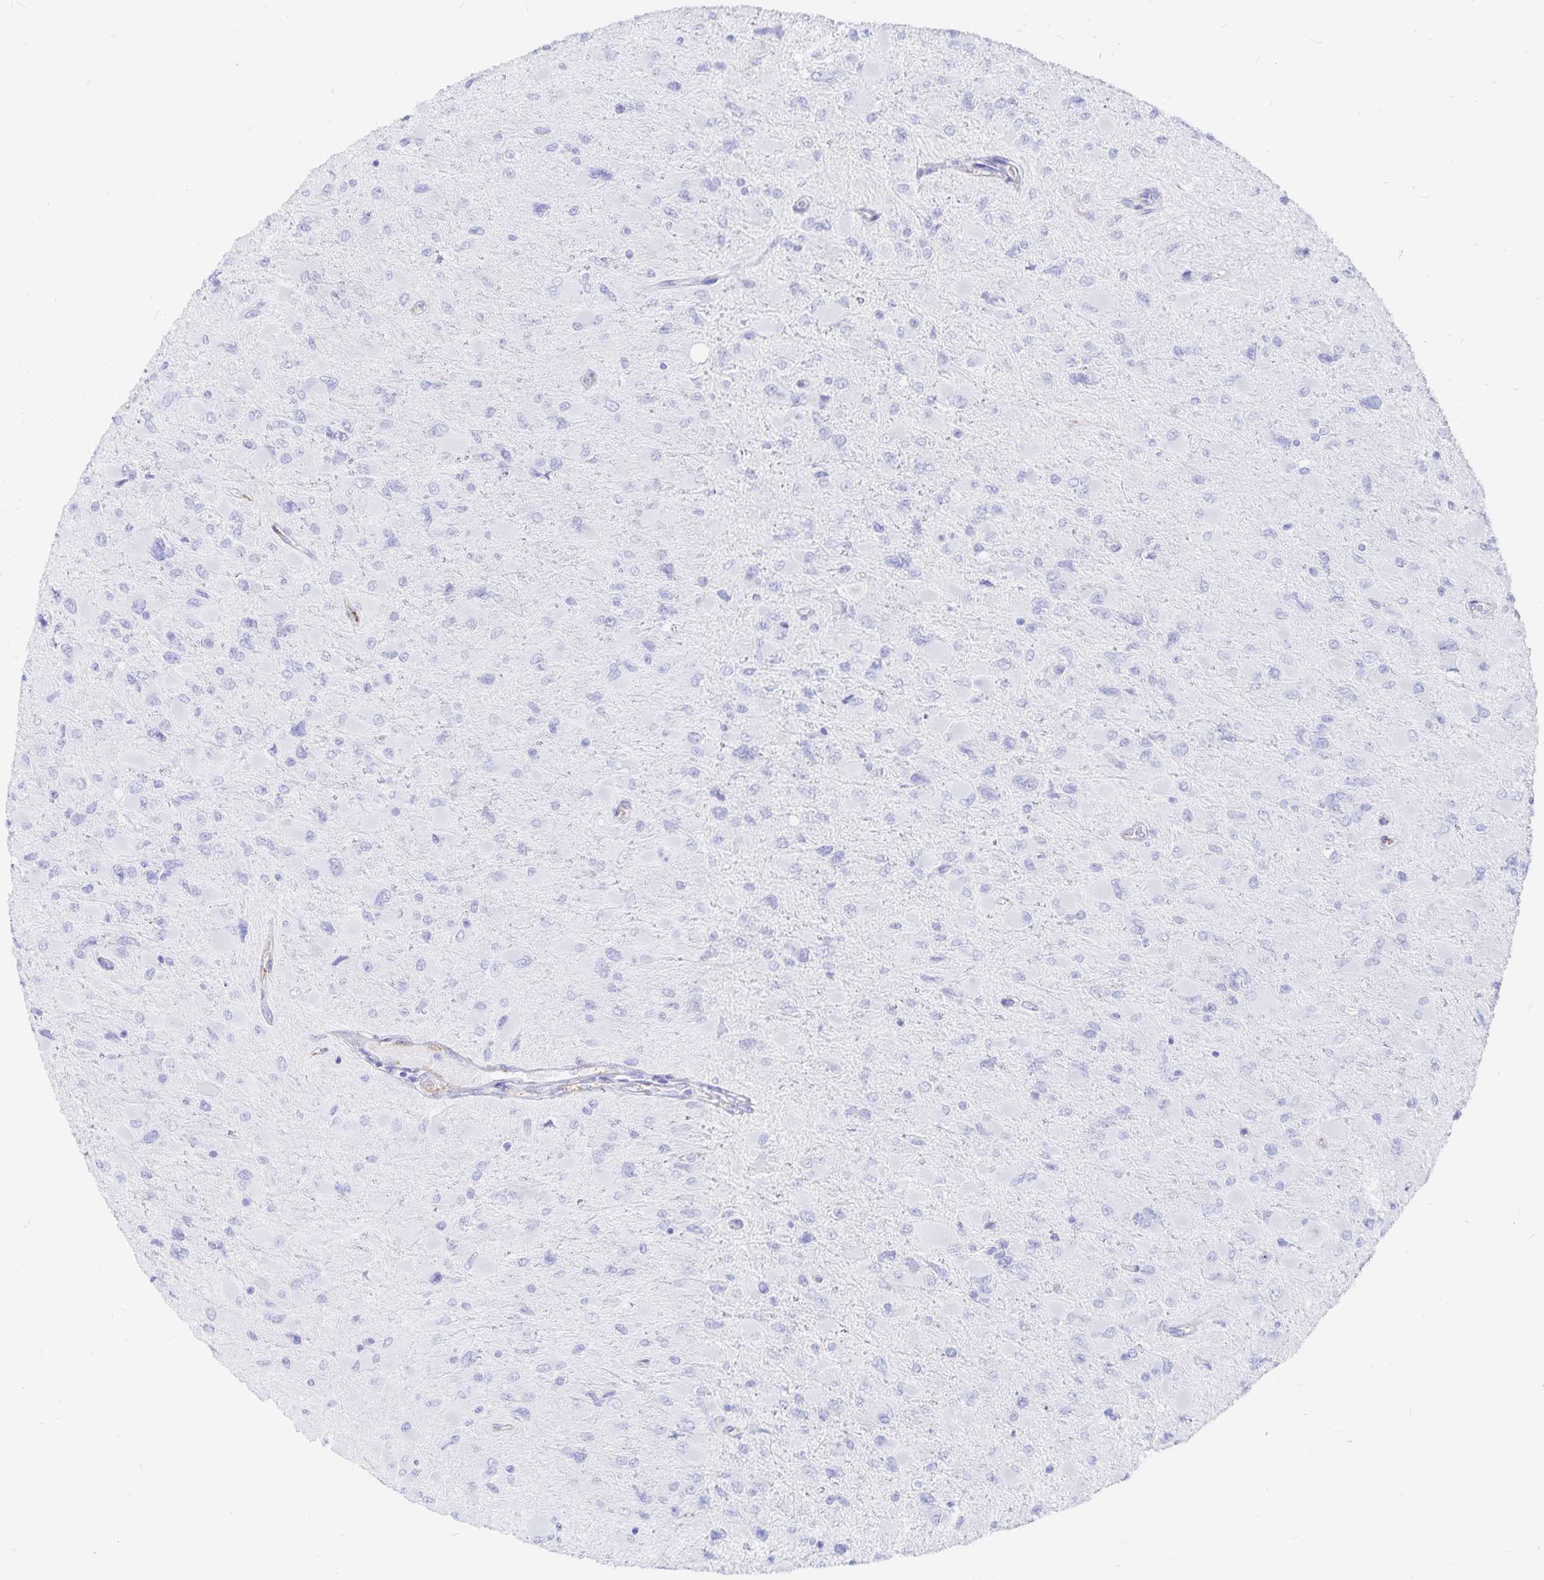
{"staining": {"intensity": "negative", "quantity": "none", "location": "none"}, "tissue": "glioma", "cell_type": "Tumor cells", "image_type": "cancer", "snomed": [{"axis": "morphology", "description": "Glioma, malignant, High grade"}, {"axis": "topography", "description": "Cerebral cortex"}], "caption": "Micrograph shows no protein staining in tumor cells of malignant glioma (high-grade) tissue.", "gene": "INSL5", "patient": {"sex": "female", "age": 36}}